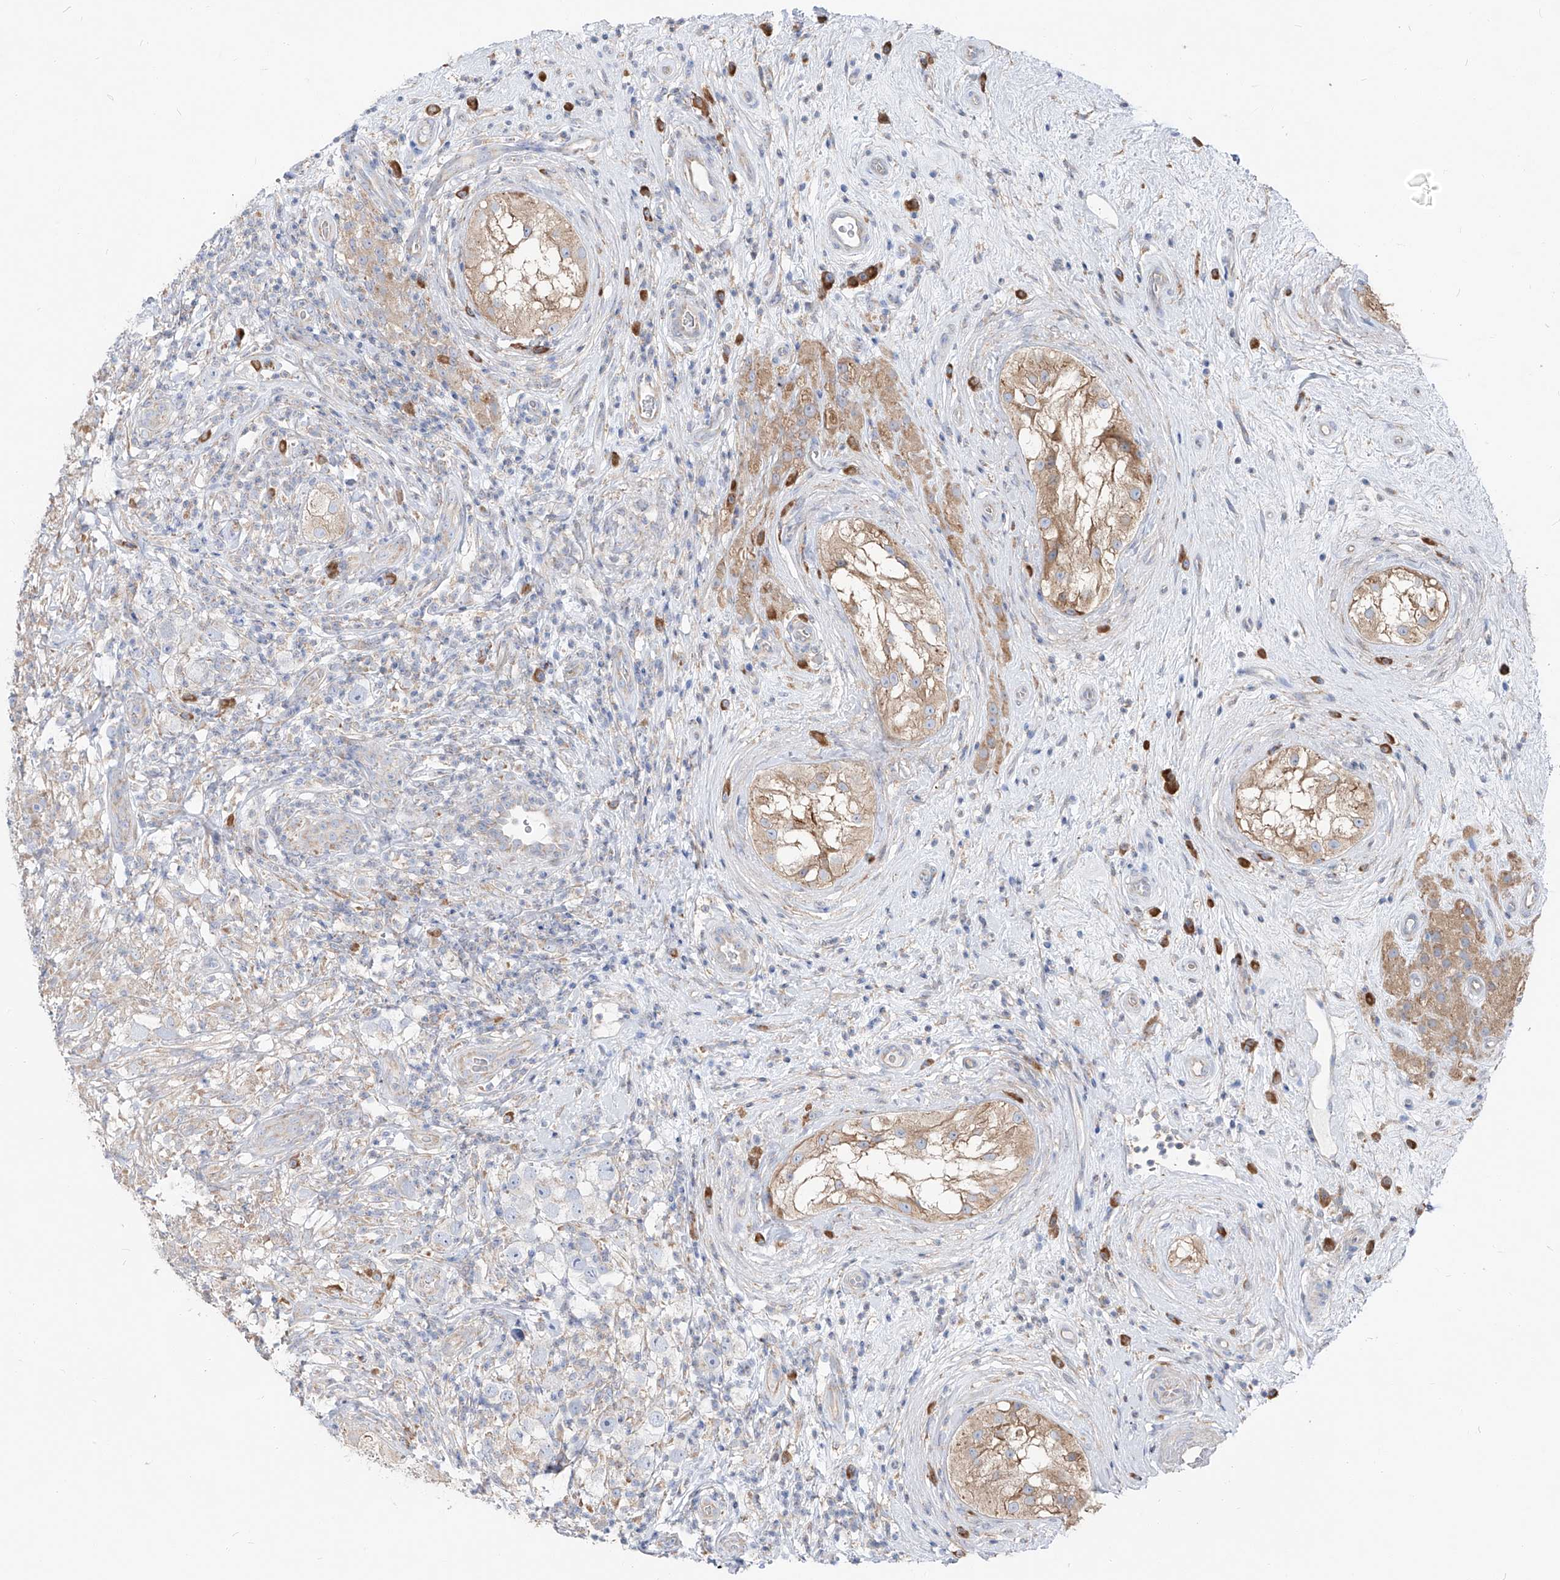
{"staining": {"intensity": "negative", "quantity": "none", "location": "none"}, "tissue": "testis cancer", "cell_type": "Tumor cells", "image_type": "cancer", "snomed": [{"axis": "morphology", "description": "Seminoma, NOS"}, {"axis": "topography", "description": "Testis"}], "caption": "High power microscopy photomicrograph of an immunohistochemistry photomicrograph of testis cancer, revealing no significant positivity in tumor cells.", "gene": "UFL1", "patient": {"sex": "male", "age": 49}}